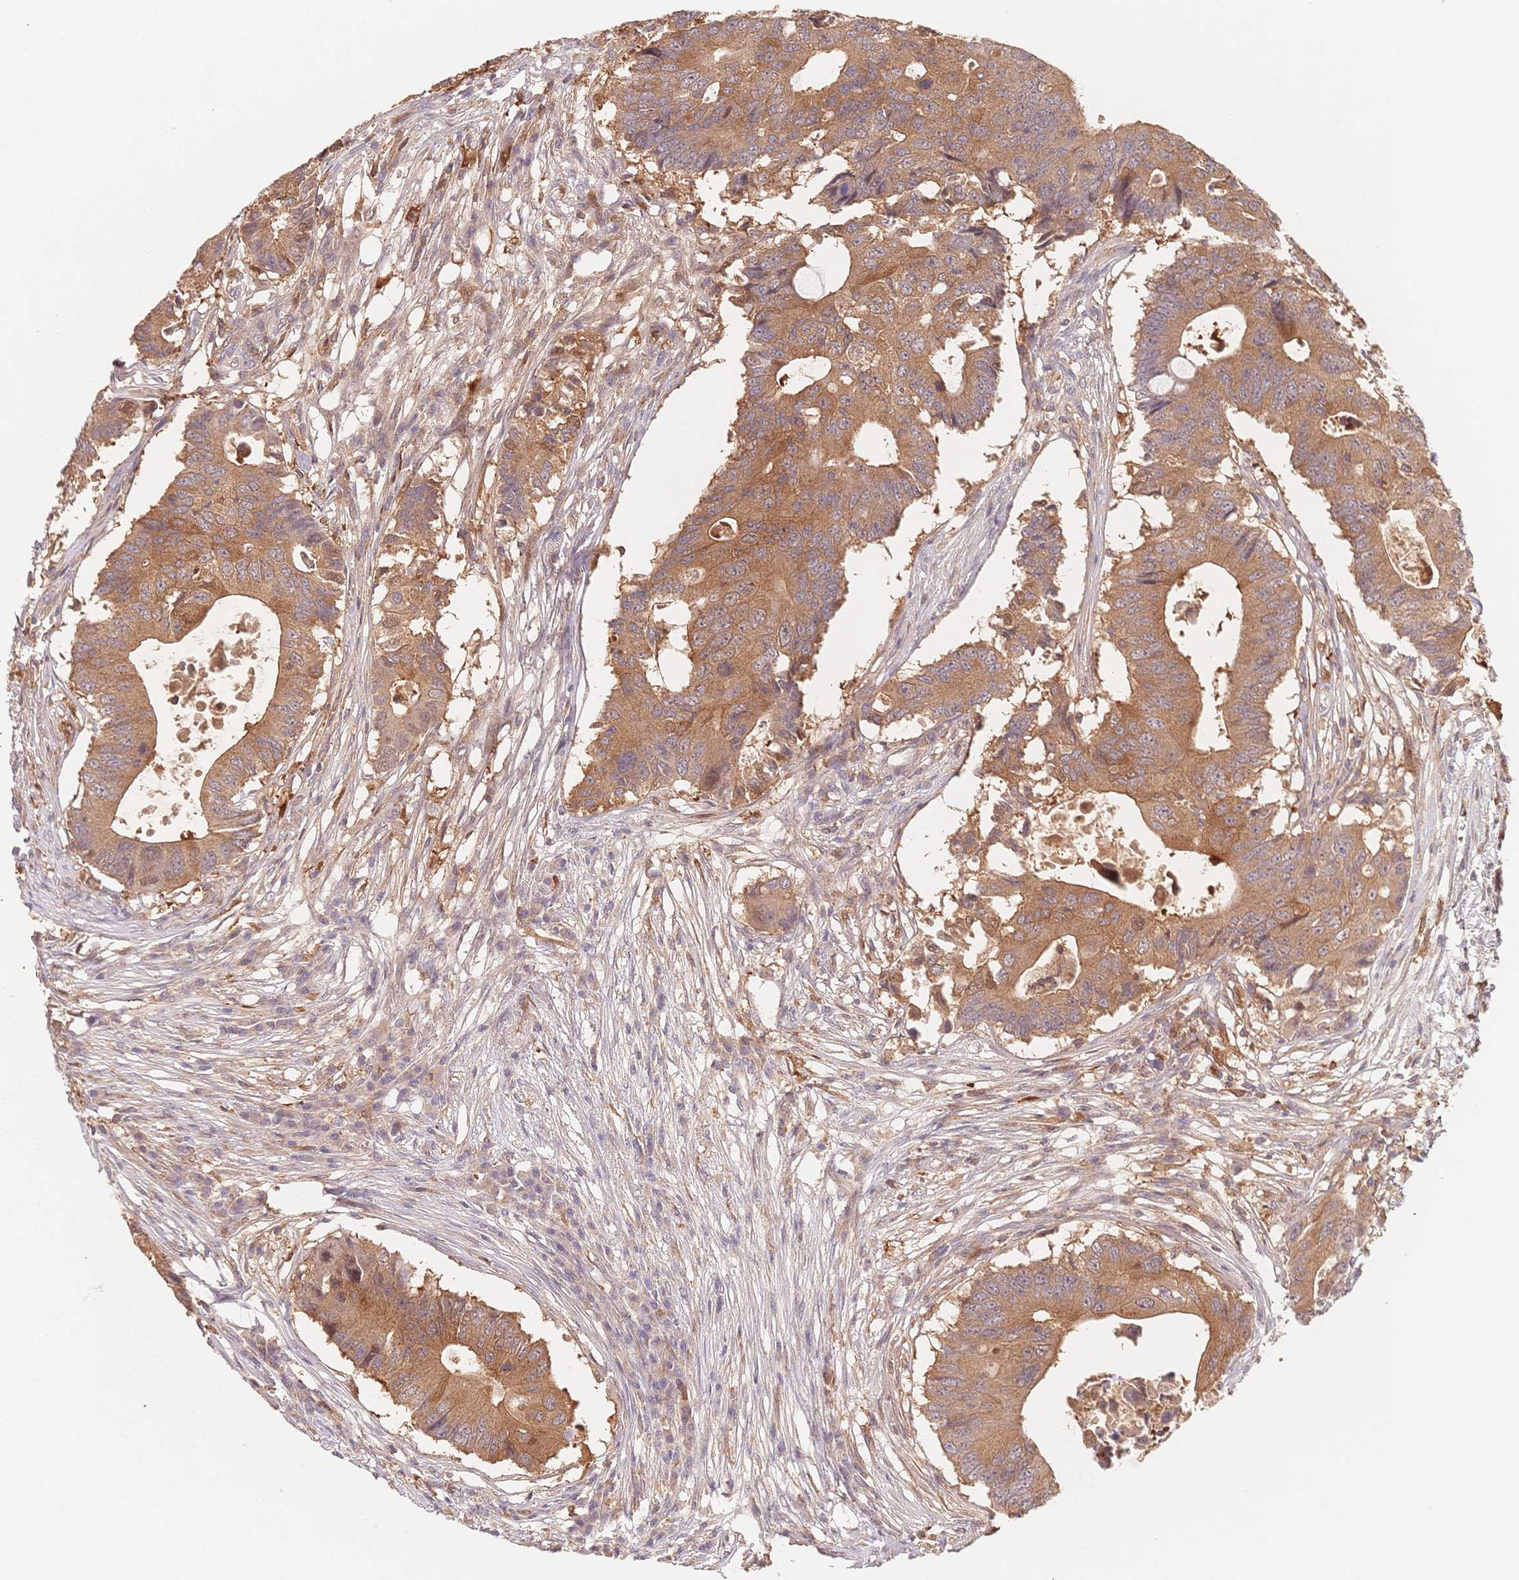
{"staining": {"intensity": "moderate", "quantity": ">75%", "location": "cytoplasmic/membranous"}, "tissue": "colorectal cancer", "cell_type": "Tumor cells", "image_type": "cancer", "snomed": [{"axis": "morphology", "description": "Adenocarcinoma, NOS"}, {"axis": "topography", "description": "Colon"}], "caption": "An IHC image of tumor tissue is shown. Protein staining in brown labels moderate cytoplasmic/membranous positivity in colorectal cancer (adenocarcinoma) within tumor cells.", "gene": "C12orf75", "patient": {"sex": "male", "age": 71}}